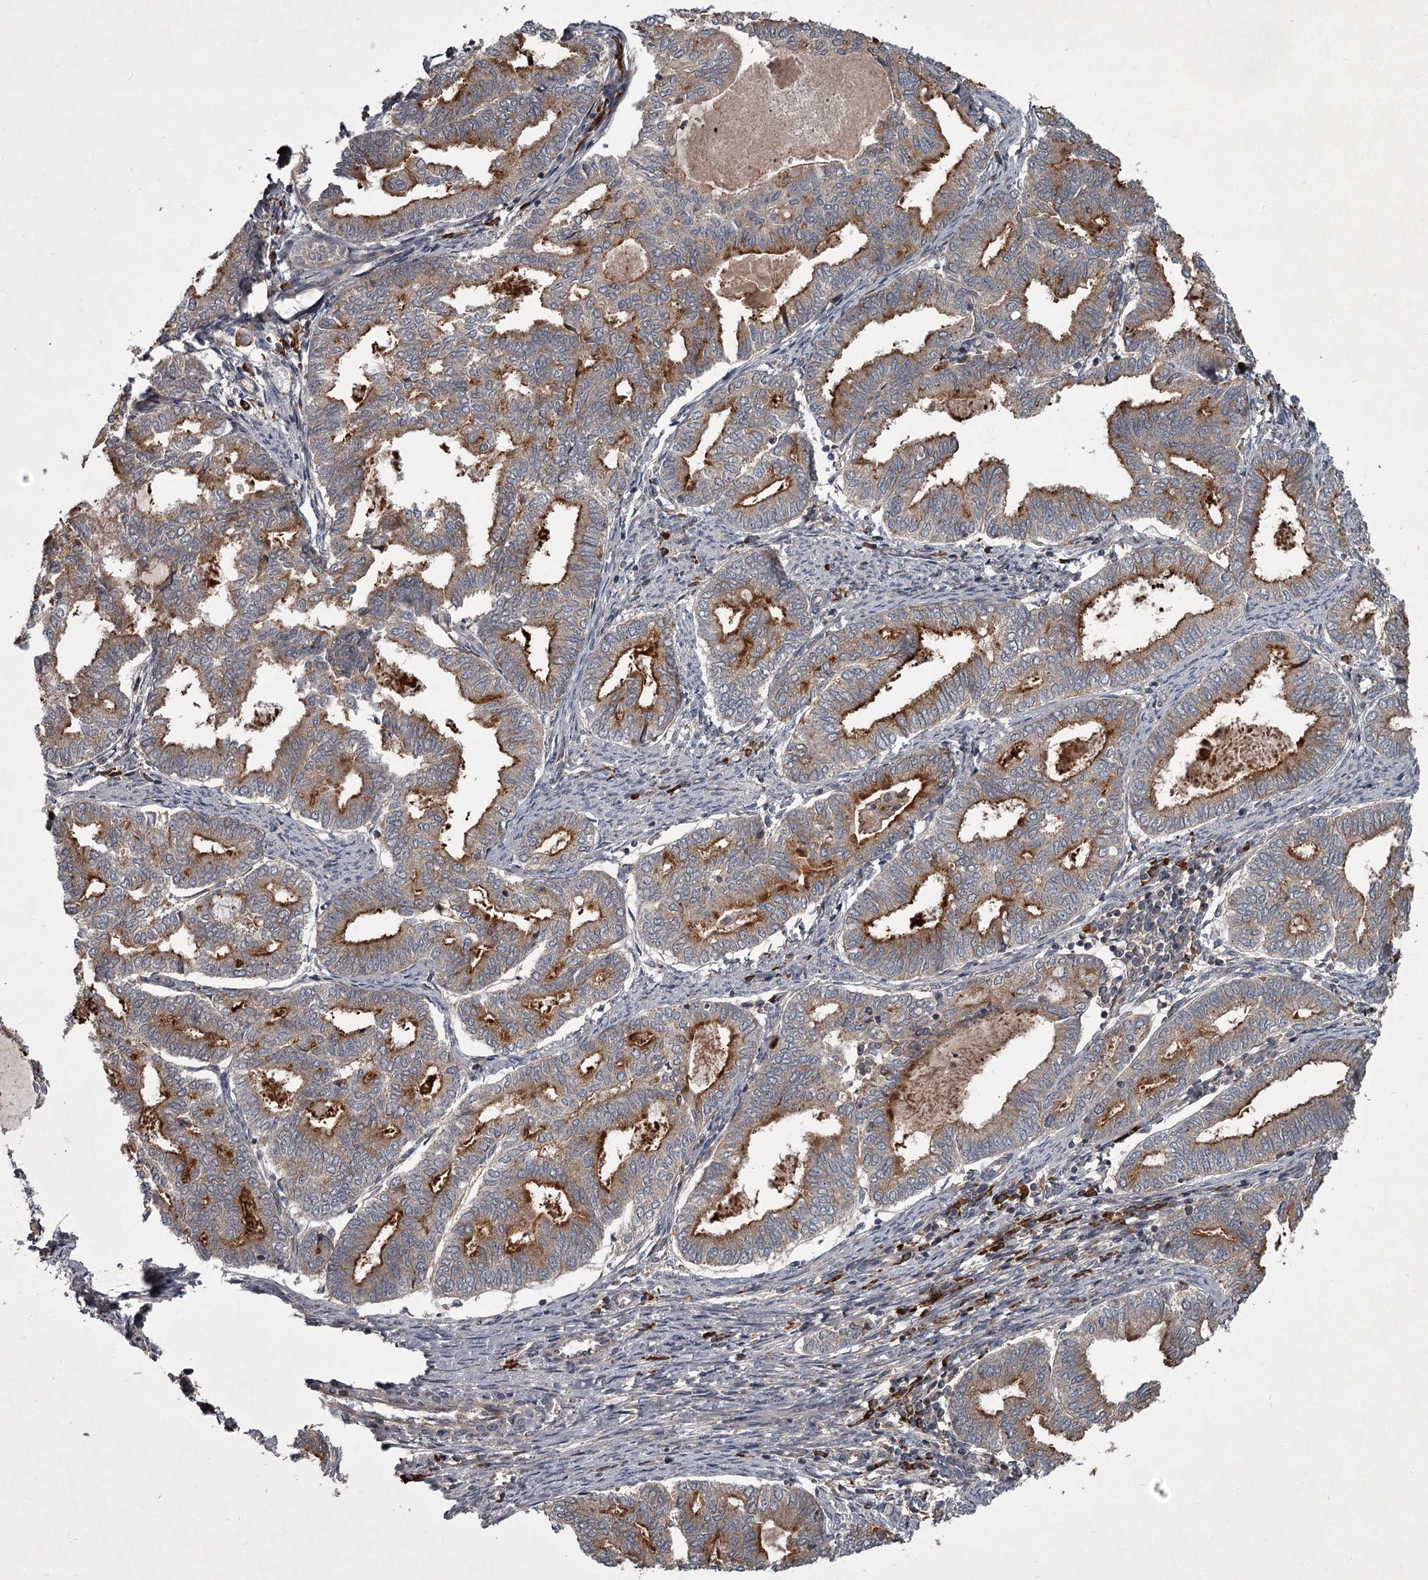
{"staining": {"intensity": "moderate", "quantity": ">75%", "location": "cytoplasmic/membranous"}, "tissue": "endometrial cancer", "cell_type": "Tumor cells", "image_type": "cancer", "snomed": [{"axis": "morphology", "description": "Adenocarcinoma, NOS"}, {"axis": "topography", "description": "Endometrium"}], "caption": "DAB immunohistochemical staining of adenocarcinoma (endometrial) displays moderate cytoplasmic/membranous protein staining in about >75% of tumor cells. Nuclei are stained in blue.", "gene": "UNC93B1", "patient": {"sex": "female", "age": 79}}